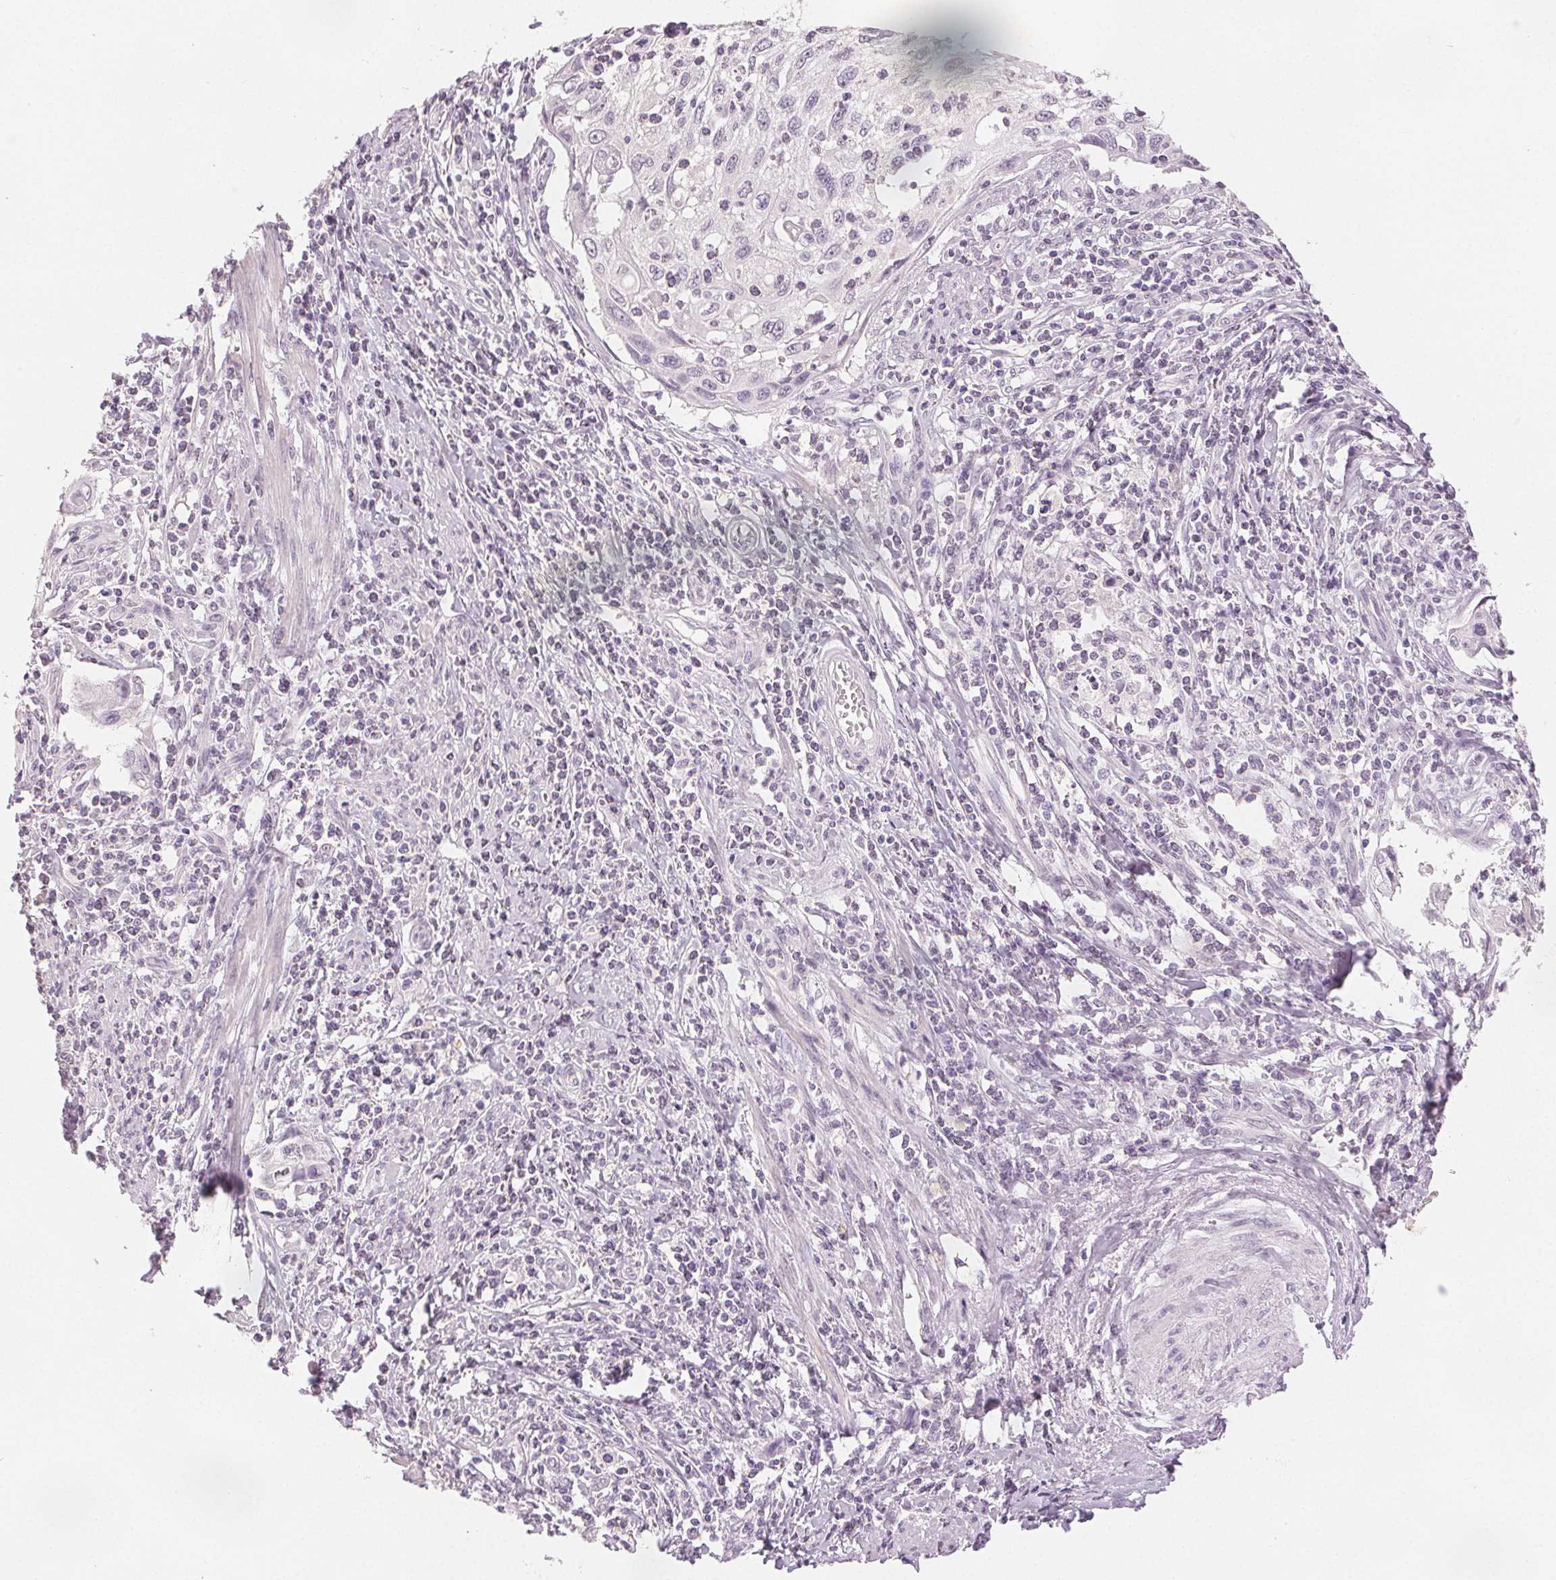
{"staining": {"intensity": "negative", "quantity": "none", "location": "none"}, "tissue": "cervical cancer", "cell_type": "Tumor cells", "image_type": "cancer", "snomed": [{"axis": "morphology", "description": "Squamous cell carcinoma, NOS"}, {"axis": "topography", "description": "Cervix"}], "caption": "Protein analysis of cervical cancer (squamous cell carcinoma) shows no significant staining in tumor cells.", "gene": "SLC27A5", "patient": {"sex": "female", "age": 70}}